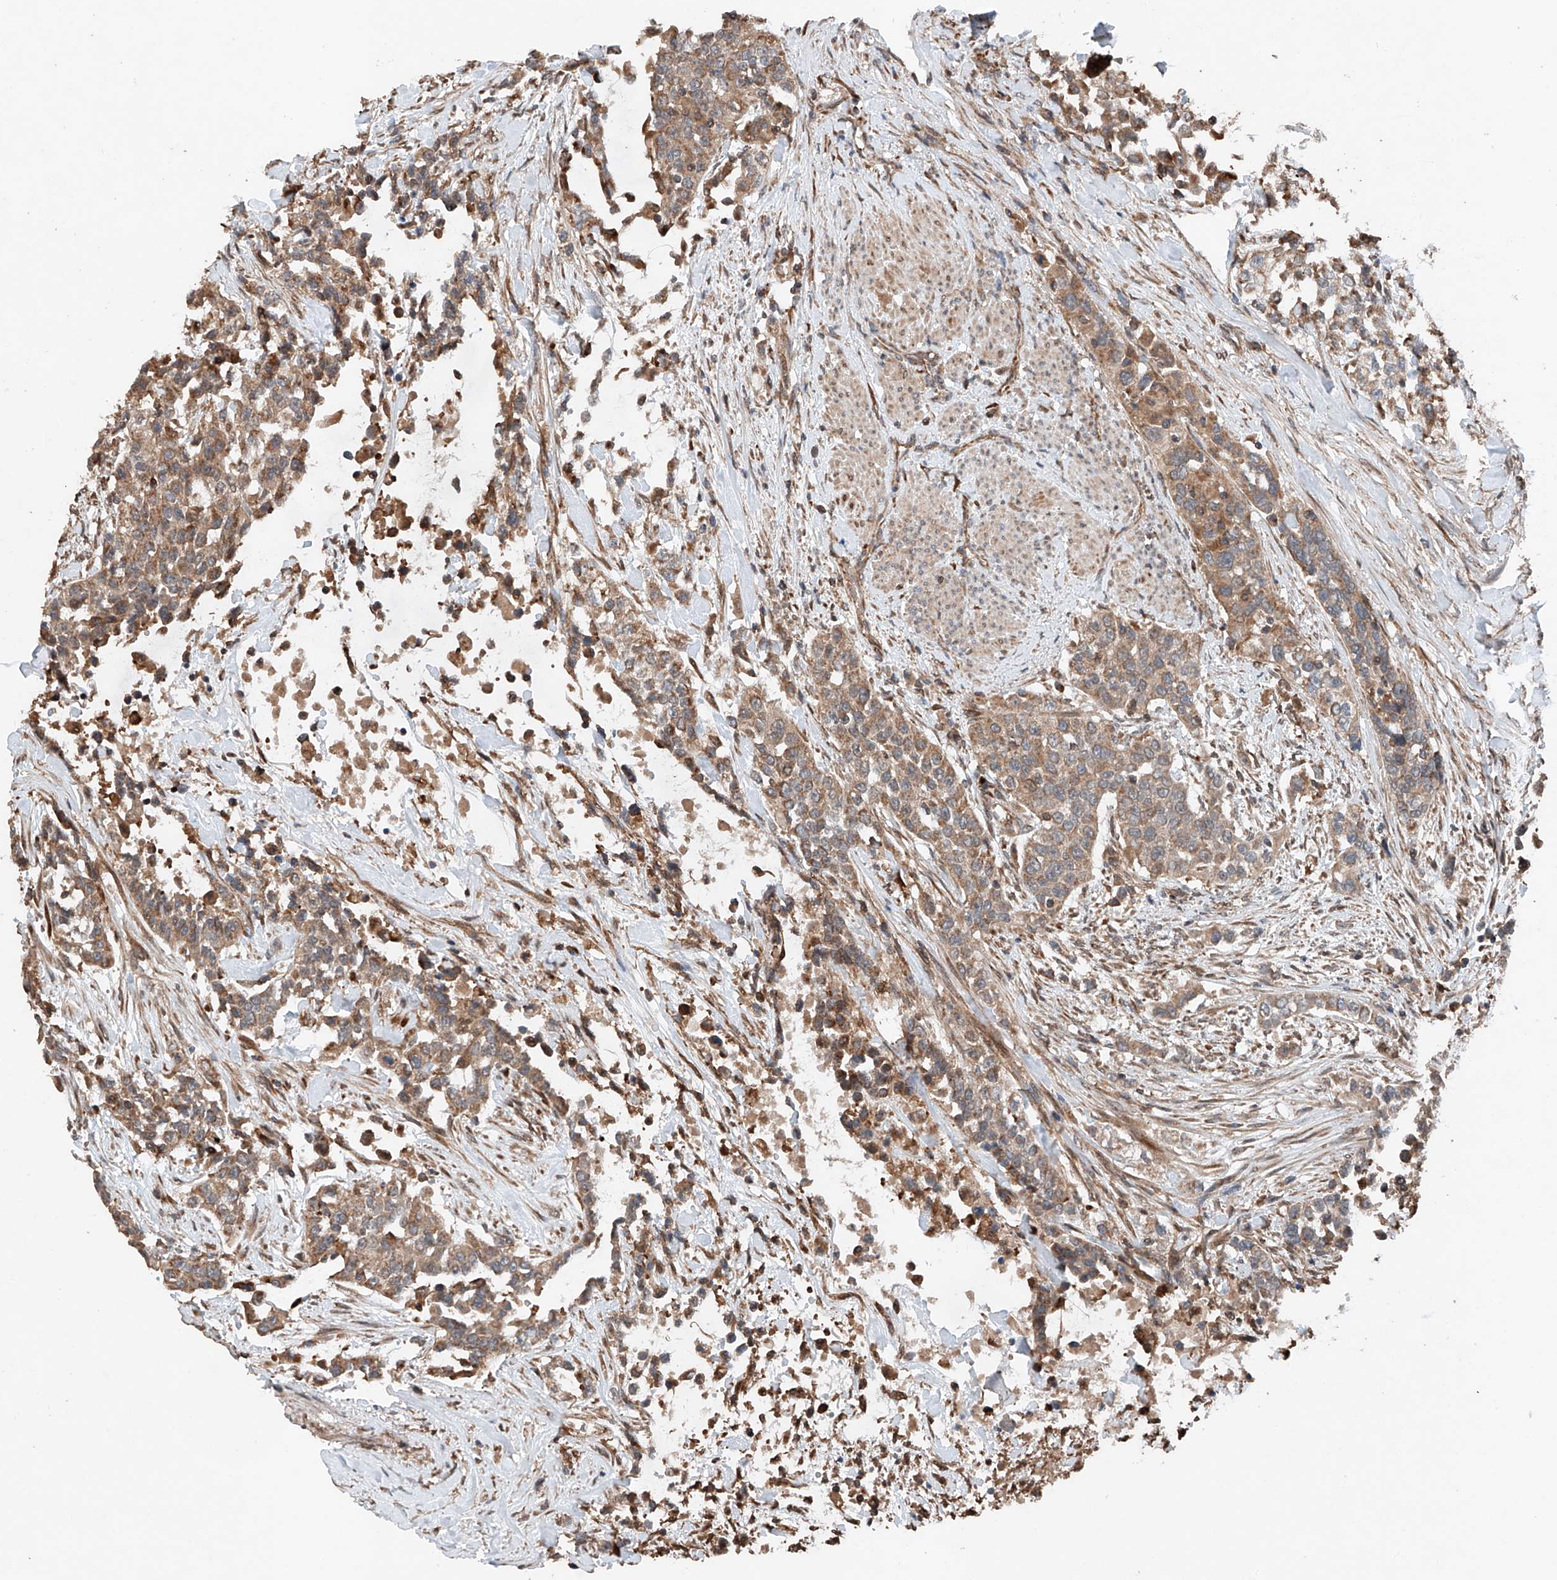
{"staining": {"intensity": "moderate", "quantity": ">75%", "location": "cytoplasmic/membranous"}, "tissue": "urothelial cancer", "cell_type": "Tumor cells", "image_type": "cancer", "snomed": [{"axis": "morphology", "description": "Urothelial carcinoma, High grade"}, {"axis": "topography", "description": "Urinary bladder"}], "caption": "Protein expression by immunohistochemistry shows moderate cytoplasmic/membranous expression in about >75% of tumor cells in high-grade urothelial carcinoma.", "gene": "AP4B1", "patient": {"sex": "female", "age": 80}}